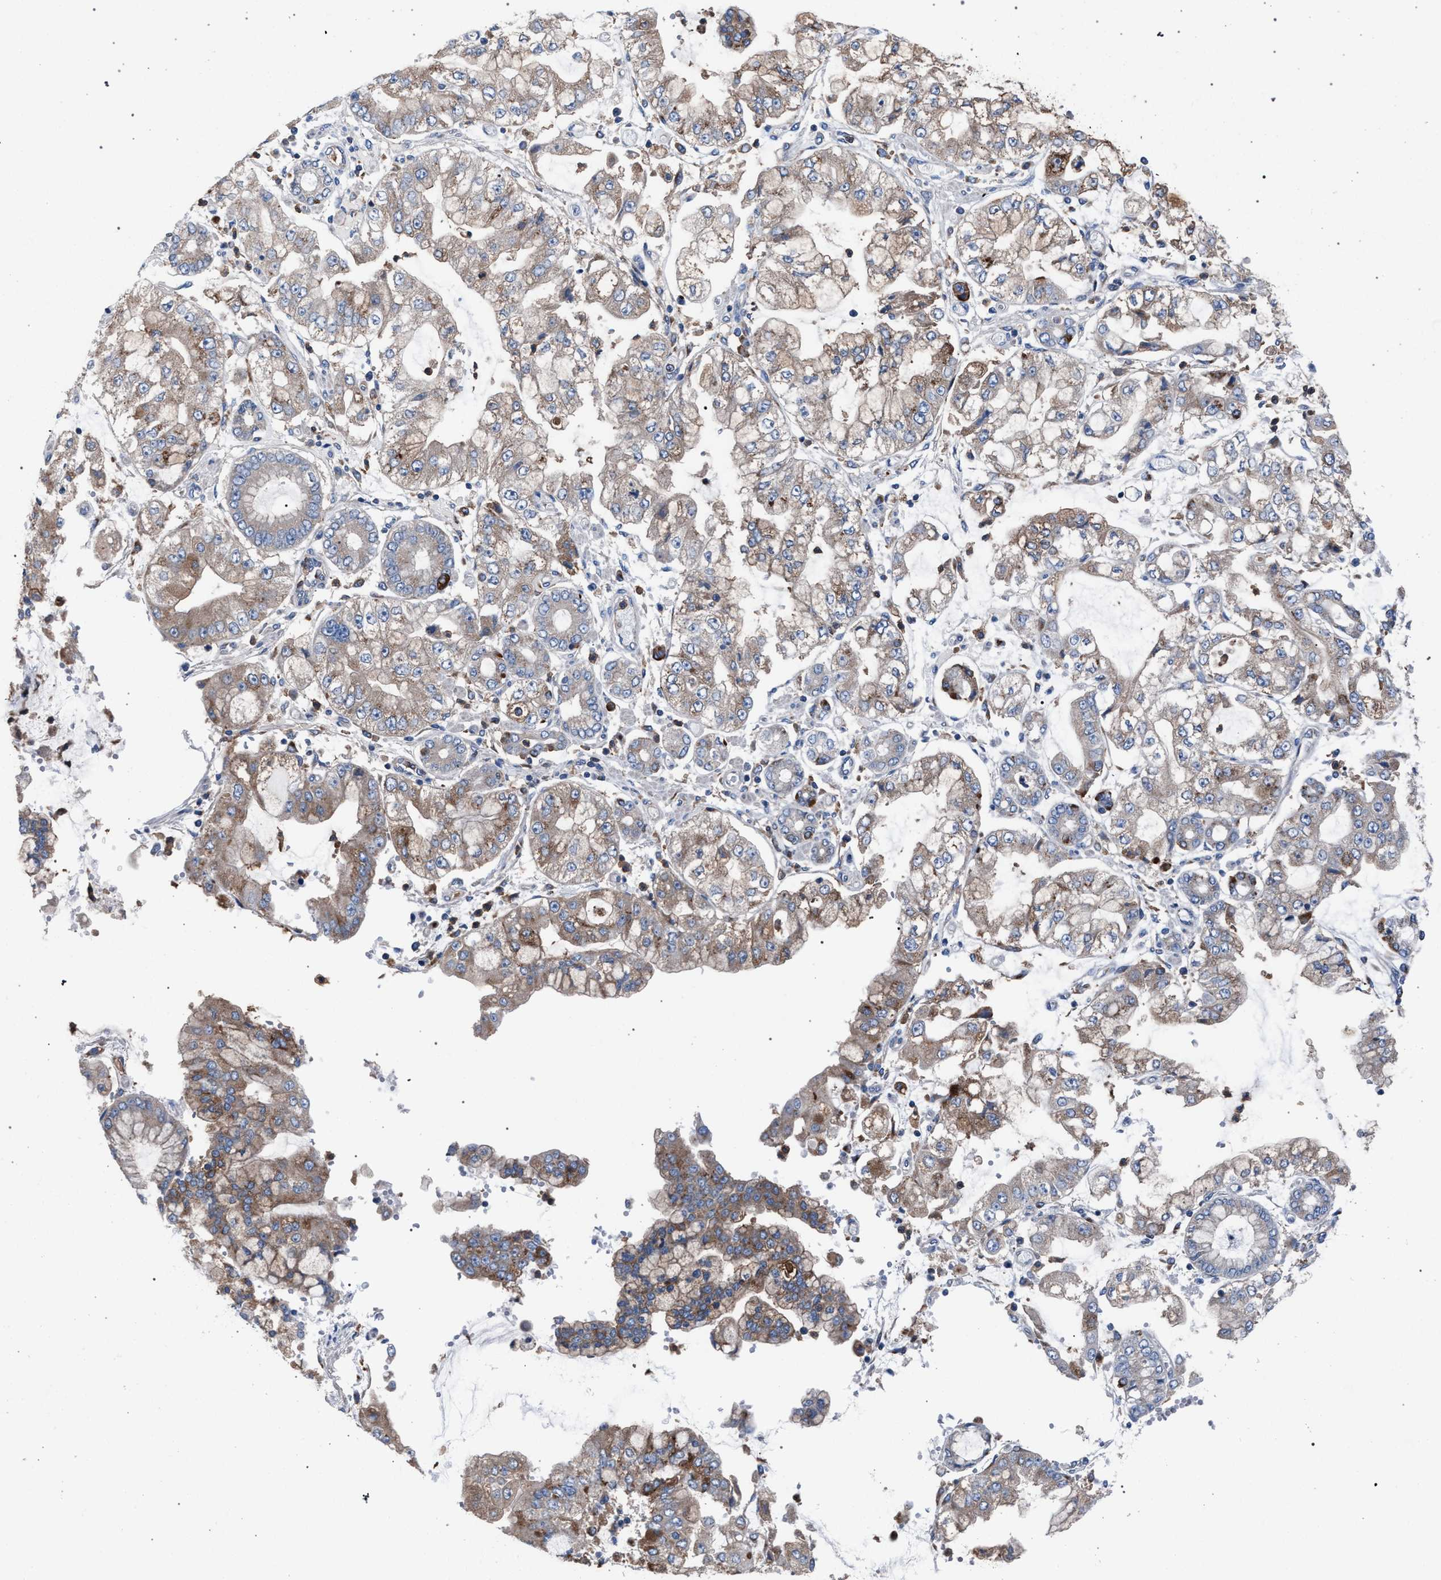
{"staining": {"intensity": "moderate", "quantity": ">75%", "location": "cytoplasmic/membranous"}, "tissue": "stomach cancer", "cell_type": "Tumor cells", "image_type": "cancer", "snomed": [{"axis": "morphology", "description": "Adenocarcinoma, NOS"}, {"axis": "topography", "description": "Stomach"}], "caption": "An immunohistochemistry image of neoplastic tissue is shown. Protein staining in brown highlights moderate cytoplasmic/membranous positivity in adenocarcinoma (stomach) within tumor cells.", "gene": "ATP6V0A1", "patient": {"sex": "male", "age": 76}}